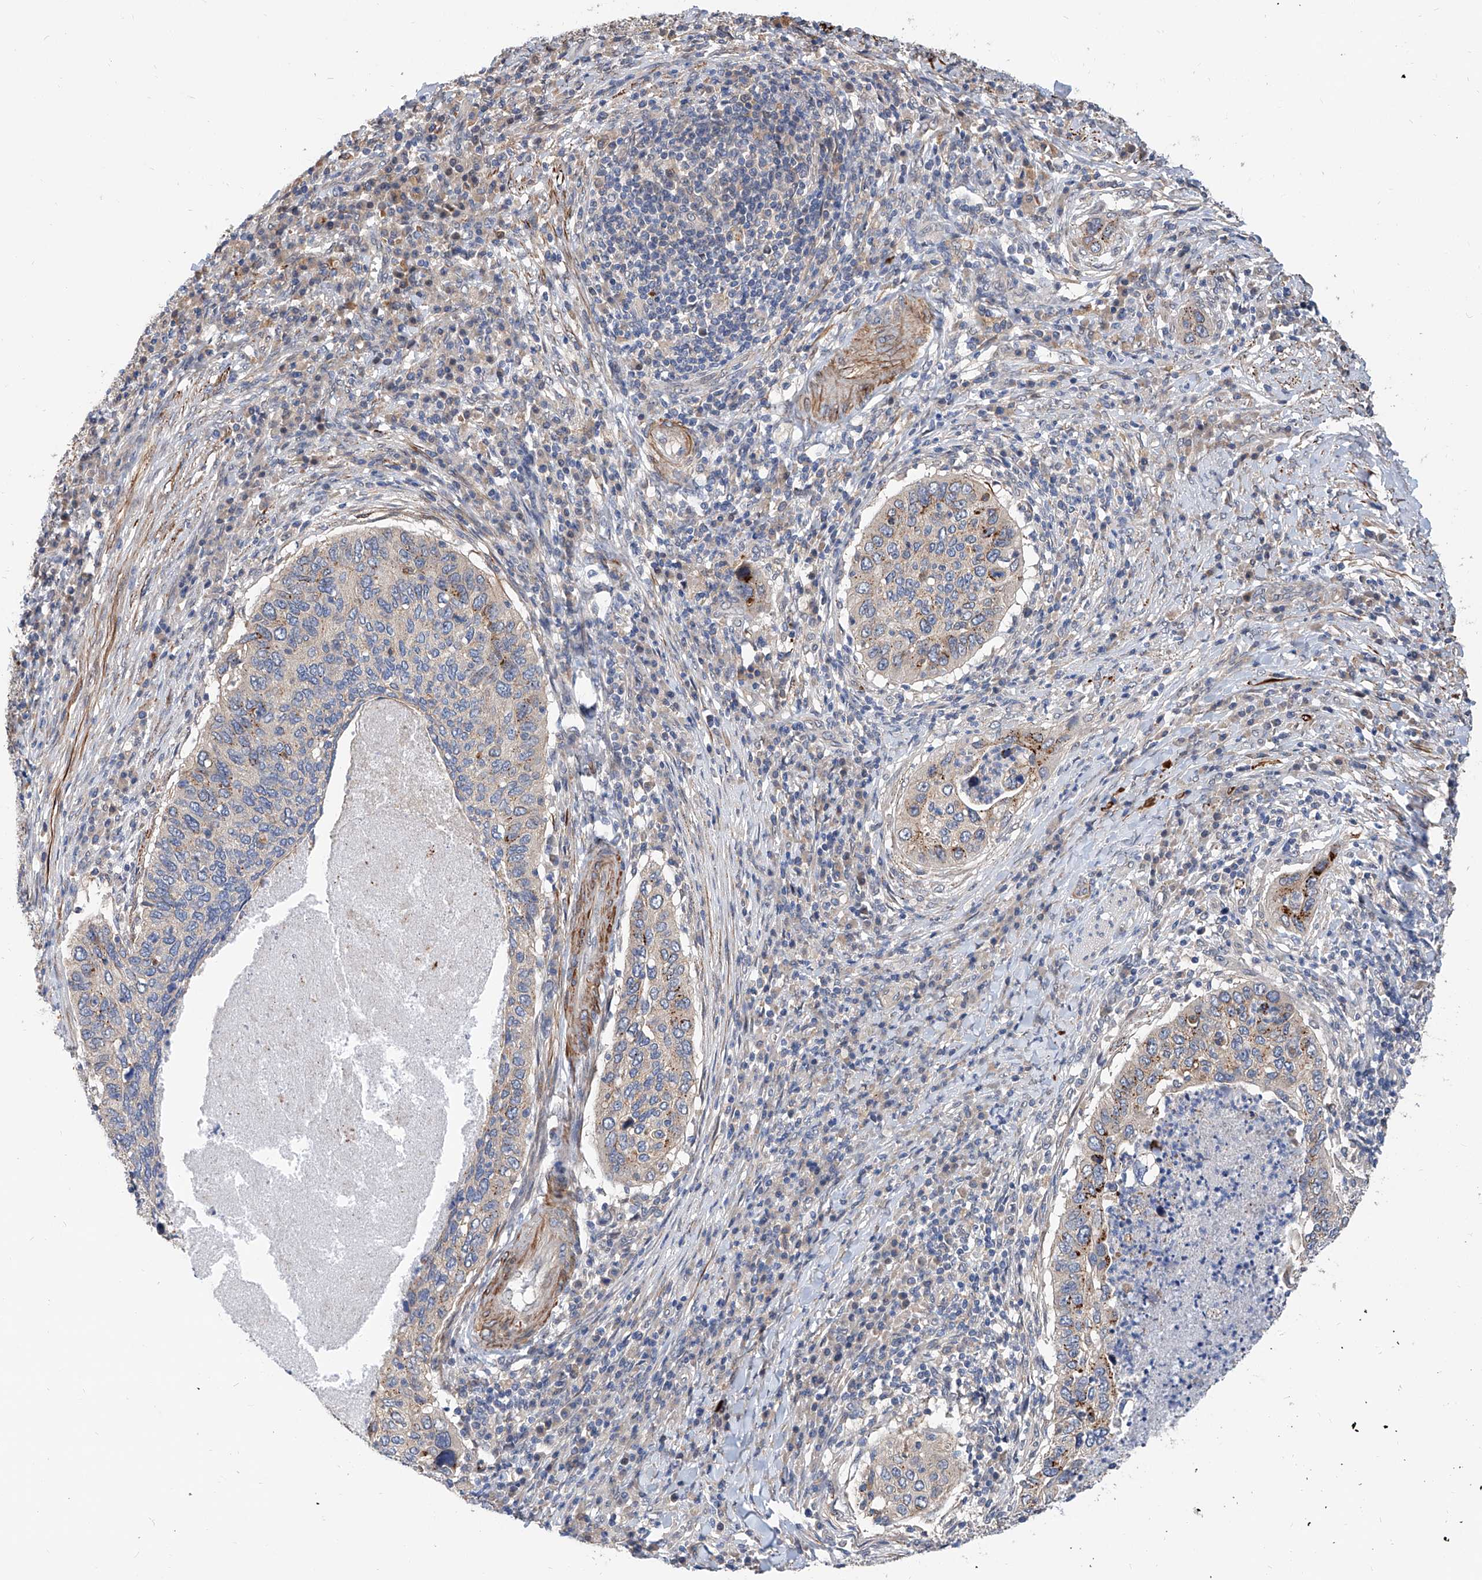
{"staining": {"intensity": "moderate", "quantity": "<25%", "location": "cytoplasmic/membranous"}, "tissue": "cervical cancer", "cell_type": "Tumor cells", "image_type": "cancer", "snomed": [{"axis": "morphology", "description": "Squamous cell carcinoma, NOS"}, {"axis": "topography", "description": "Cervix"}], "caption": "This micrograph shows immunohistochemistry (IHC) staining of human cervical cancer (squamous cell carcinoma), with low moderate cytoplasmic/membranous positivity in approximately <25% of tumor cells.", "gene": "MAGEE2", "patient": {"sex": "female", "age": 38}}